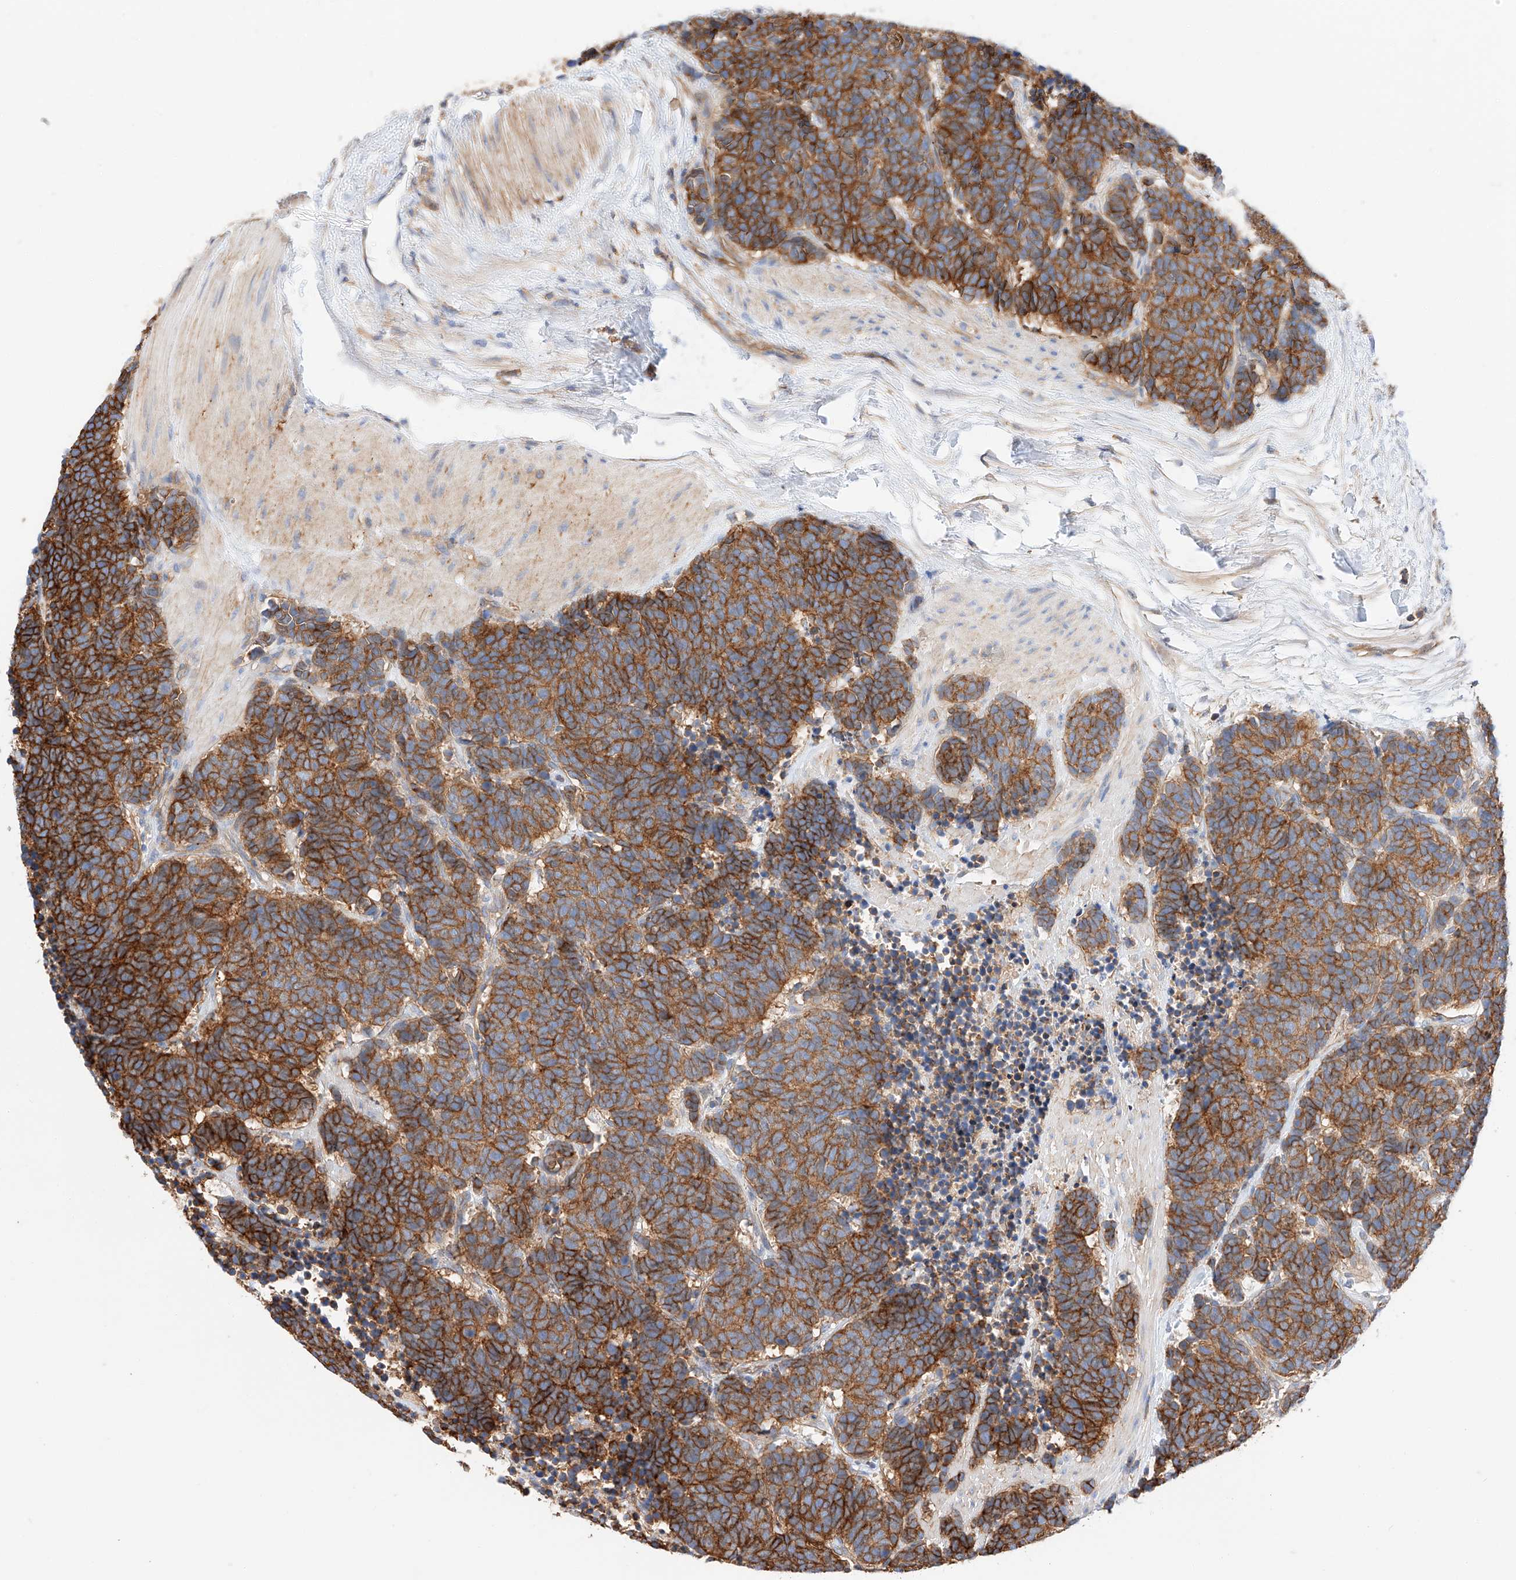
{"staining": {"intensity": "strong", "quantity": ">75%", "location": "cytoplasmic/membranous"}, "tissue": "carcinoid", "cell_type": "Tumor cells", "image_type": "cancer", "snomed": [{"axis": "morphology", "description": "Carcinoma, NOS"}, {"axis": "morphology", "description": "Carcinoid, malignant, NOS"}, {"axis": "topography", "description": "Urinary bladder"}], "caption": "Carcinoma was stained to show a protein in brown. There is high levels of strong cytoplasmic/membranous positivity in about >75% of tumor cells.", "gene": "HAUS4", "patient": {"sex": "male", "age": 57}}